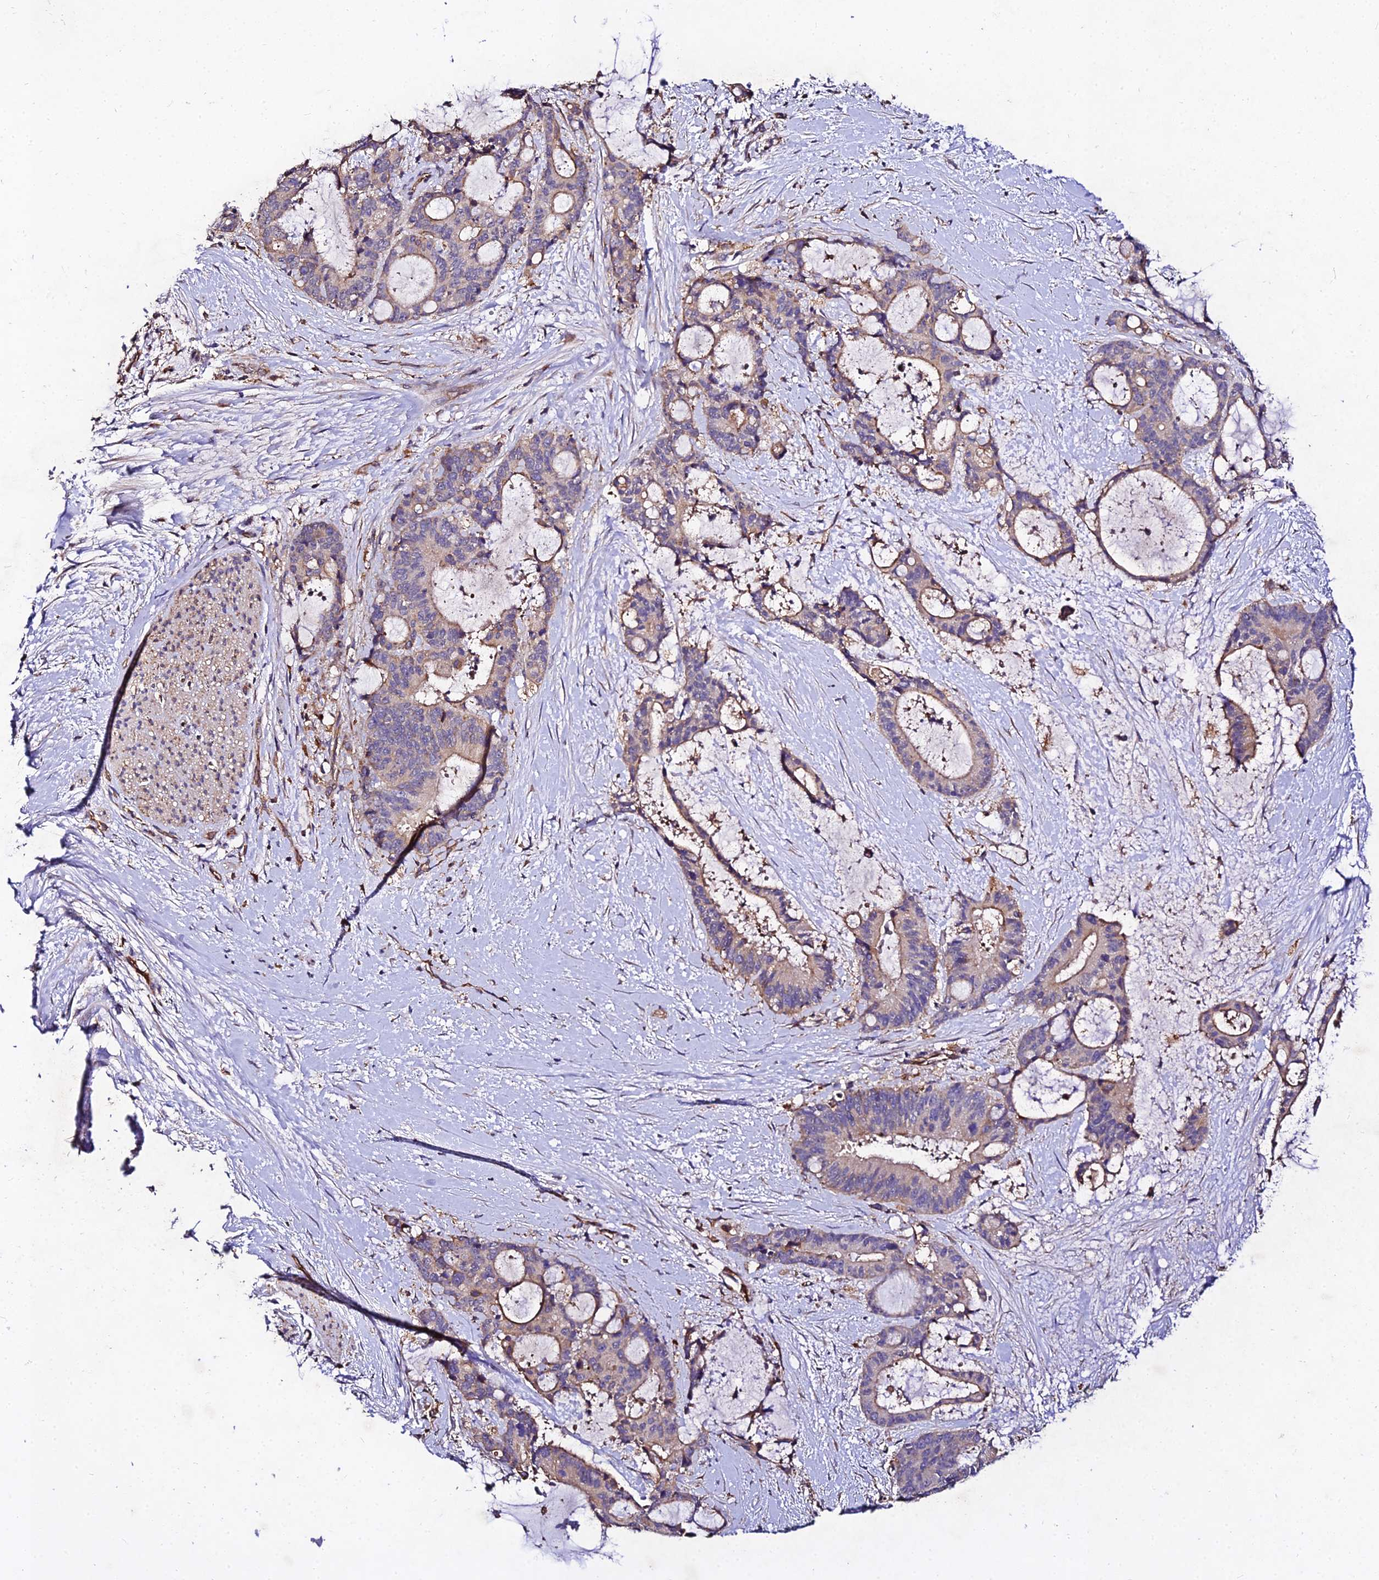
{"staining": {"intensity": "moderate", "quantity": "<25%", "location": "cytoplasmic/membranous"}, "tissue": "liver cancer", "cell_type": "Tumor cells", "image_type": "cancer", "snomed": [{"axis": "morphology", "description": "Normal tissue, NOS"}, {"axis": "morphology", "description": "Cholangiocarcinoma"}, {"axis": "topography", "description": "Liver"}, {"axis": "topography", "description": "Peripheral nerve tissue"}], "caption": "An image of liver cancer (cholangiocarcinoma) stained for a protein exhibits moderate cytoplasmic/membranous brown staining in tumor cells.", "gene": "AP3M2", "patient": {"sex": "female", "age": 73}}